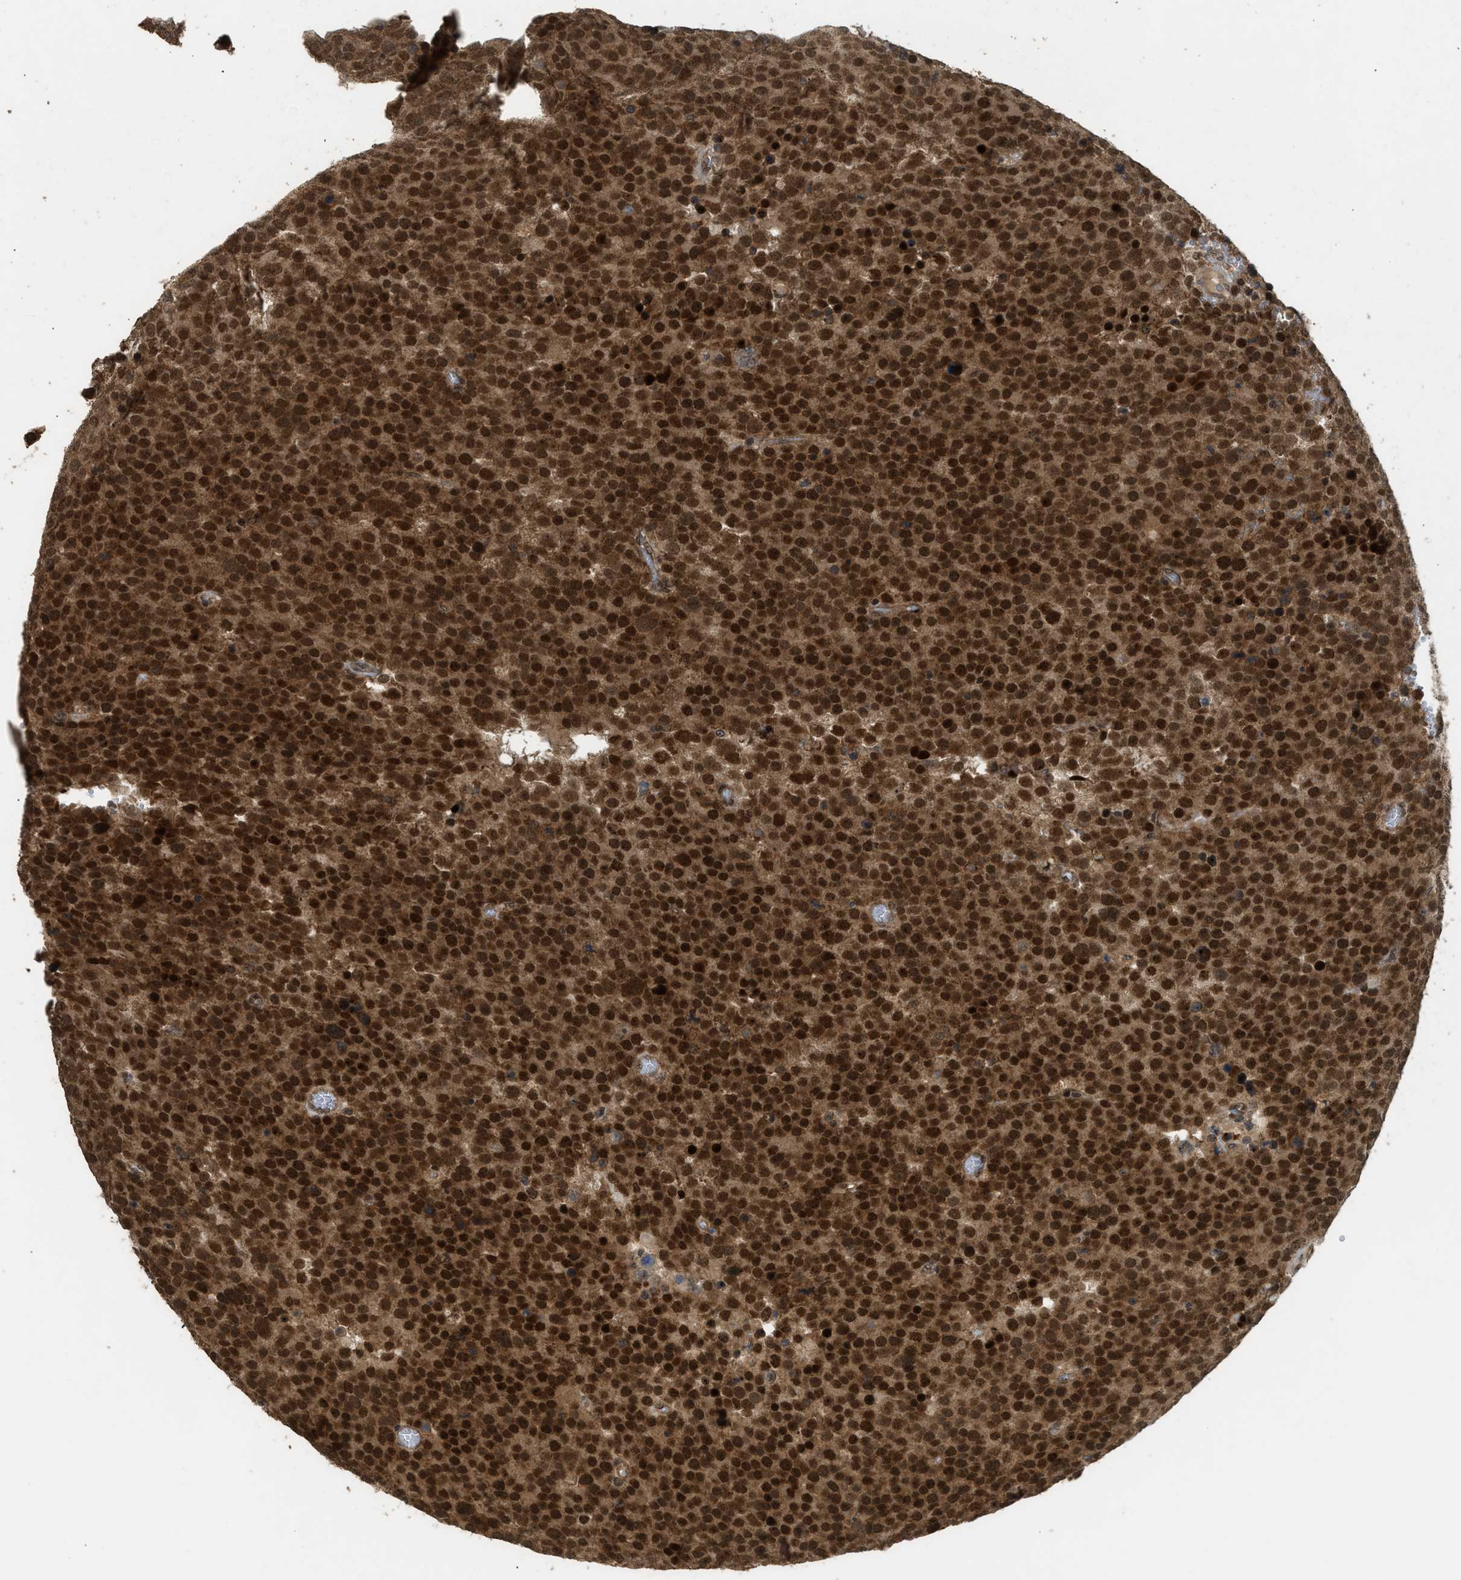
{"staining": {"intensity": "strong", "quantity": ">75%", "location": "cytoplasmic/membranous,nuclear"}, "tissue": "testis cancer", "cell_type": "Tumor cells", "image_type": "cancer", "snomed": [{"axis": "morphology", "description": "Normal tissue, NOS"}, {"axis": "morphology", "description": "Seminoma, NOS"}, {"axis": "topography", "description": "Testis"}], "caption": "Protein staining exhibits strong cytoplasmic/membranous and nuclear positivity in approximately >75% of tumor cells in testis seminoma.", "gene": "GET1", "patient": {"sex": "male", "age": 71}}